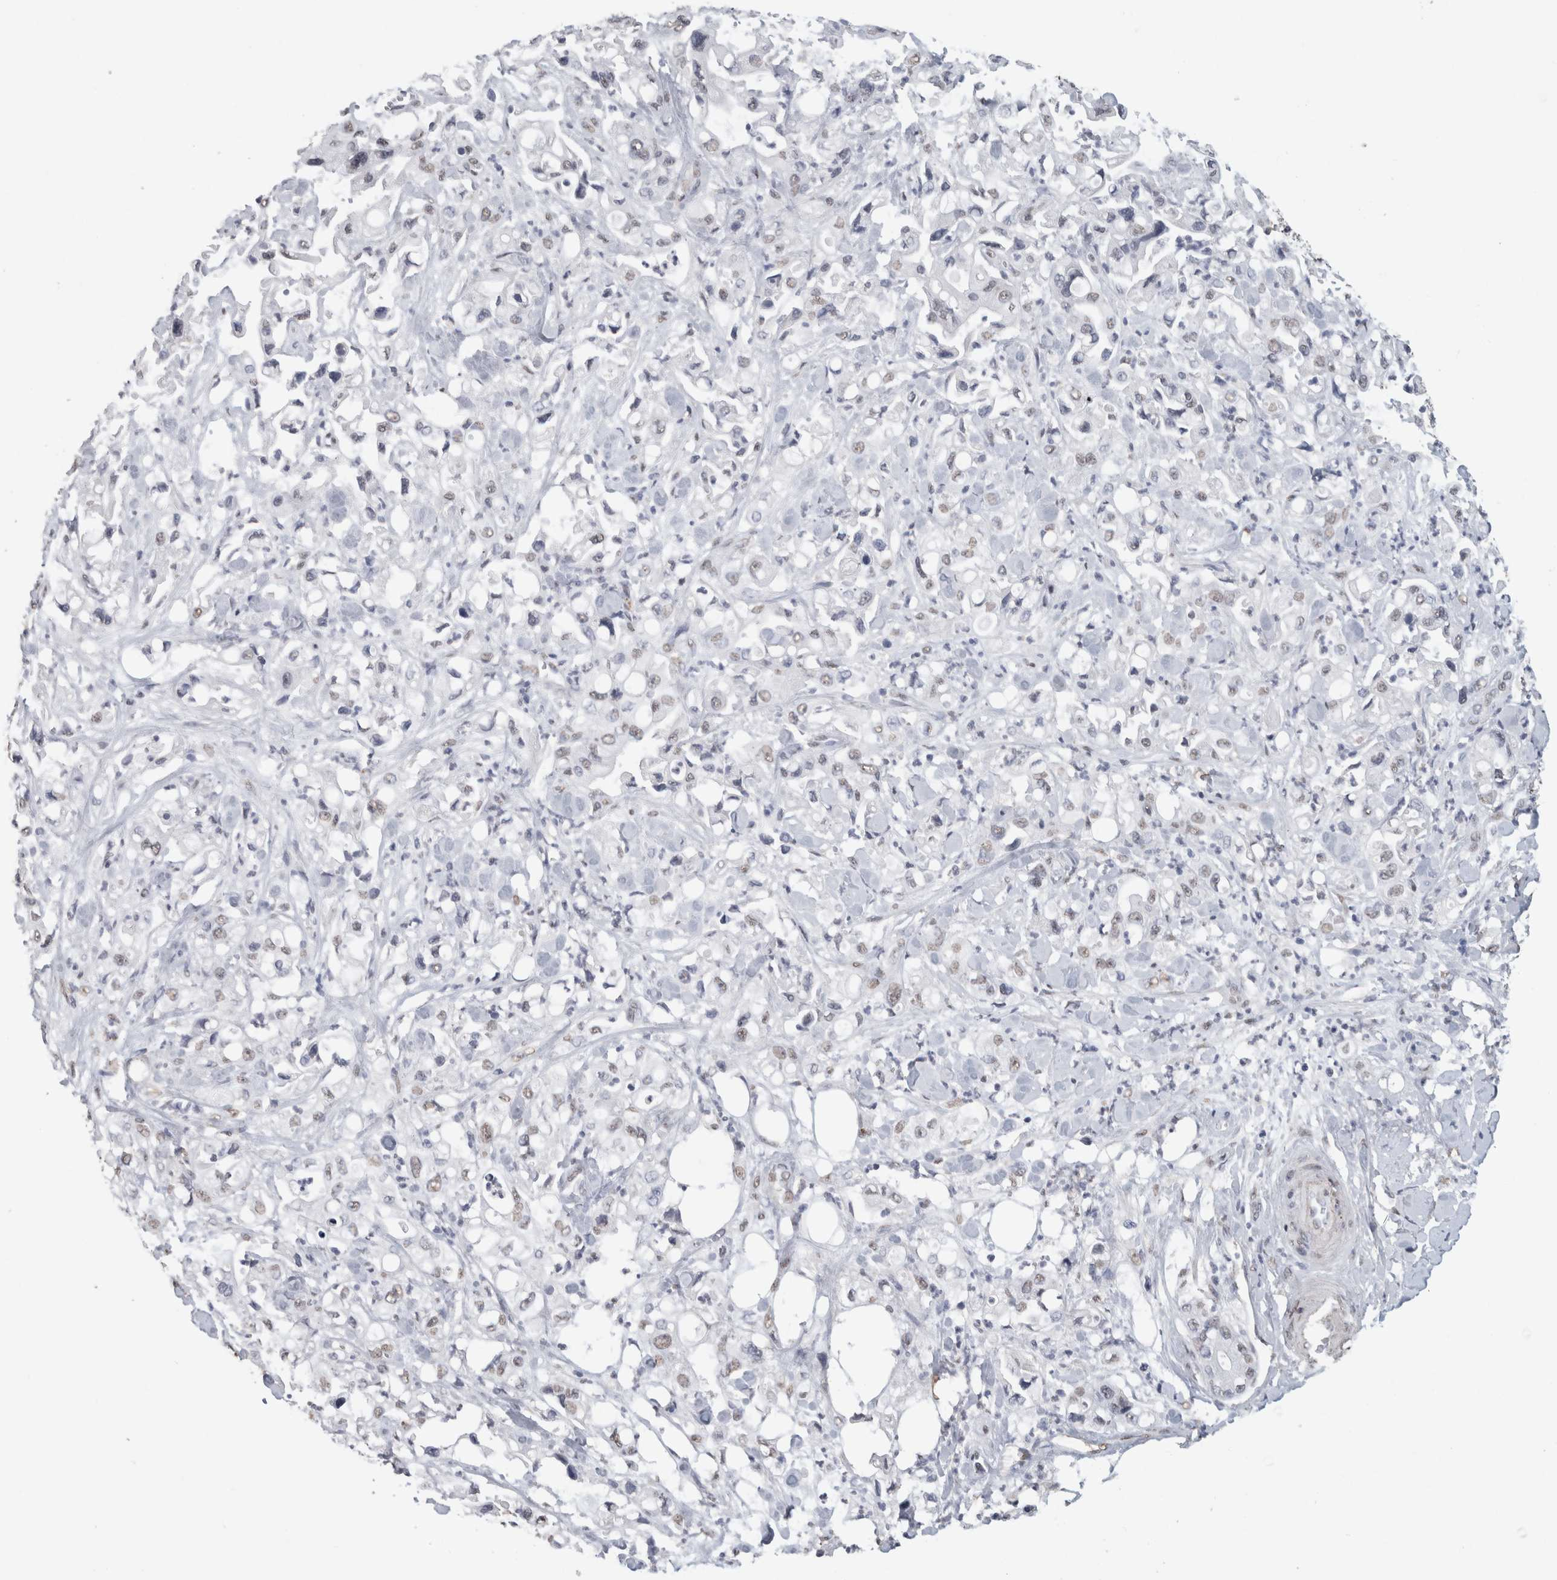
{"staining": {"intensity": "negative", "quantity": "none", "location": "none"}, "tissue": "pancreatic cancer", "cell_type": "Tumor cells", "image_type": "cancer", "snomed": [{"axis": "morphology", "description": "Adenocarcinoma, NOS"}, {"axis": "topography", "description": "Pancreas"}], "caption": "Photomicrograph shows no protein positivity in tumor cells of adenocarcinoma (pancreatic) tissue. (DAB immunohistochemistry (IHC) visualized using brightfield microscopy, high magnification).", "gene": "LTBP1", "patient": {"sex": "male", "age": 70}}